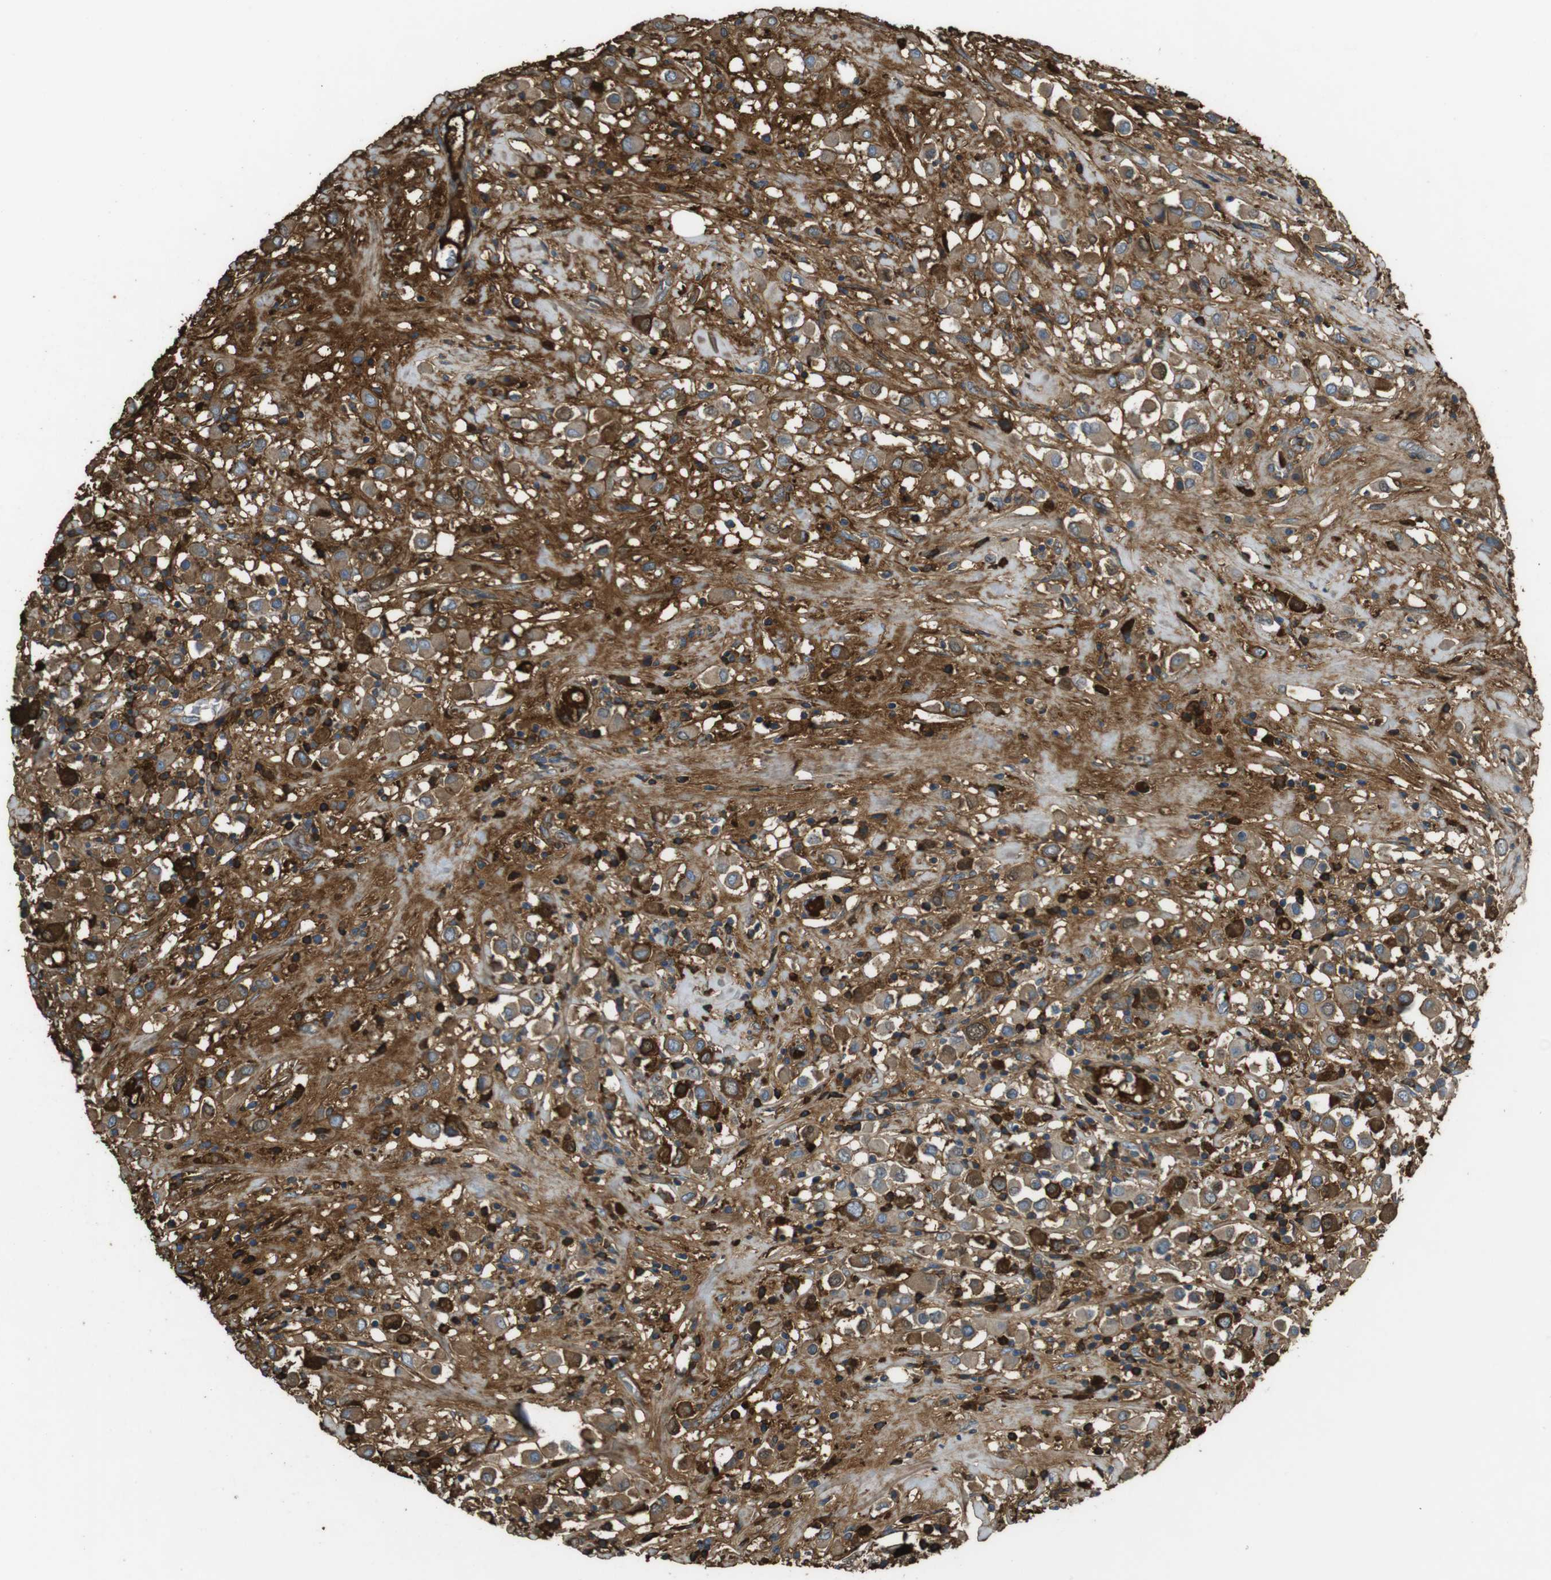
{"staining": {"intensity": "moderate", "quantity": "25%-75%", "location": "cytoplasmic/membranous"}, "tissue": "breast cancer", "cell_type": "Tumor cells", "image_type": "cancer", "snomed": [{"axis": "morphology", "description": "Duct carcinoma"}, {"axis": "topography", "description": "Breast"}], "caption": "Protein staining by immunohistochemistry displays moderate cytoplasmic/membranous positivity in about 25%-75% of tumor cells in breast cancer. (brown staining indicates protein expression, while blue staining denotes nuclei).", "gene": "LTBP4", "patient": {"sex": "female", "age": 61}}